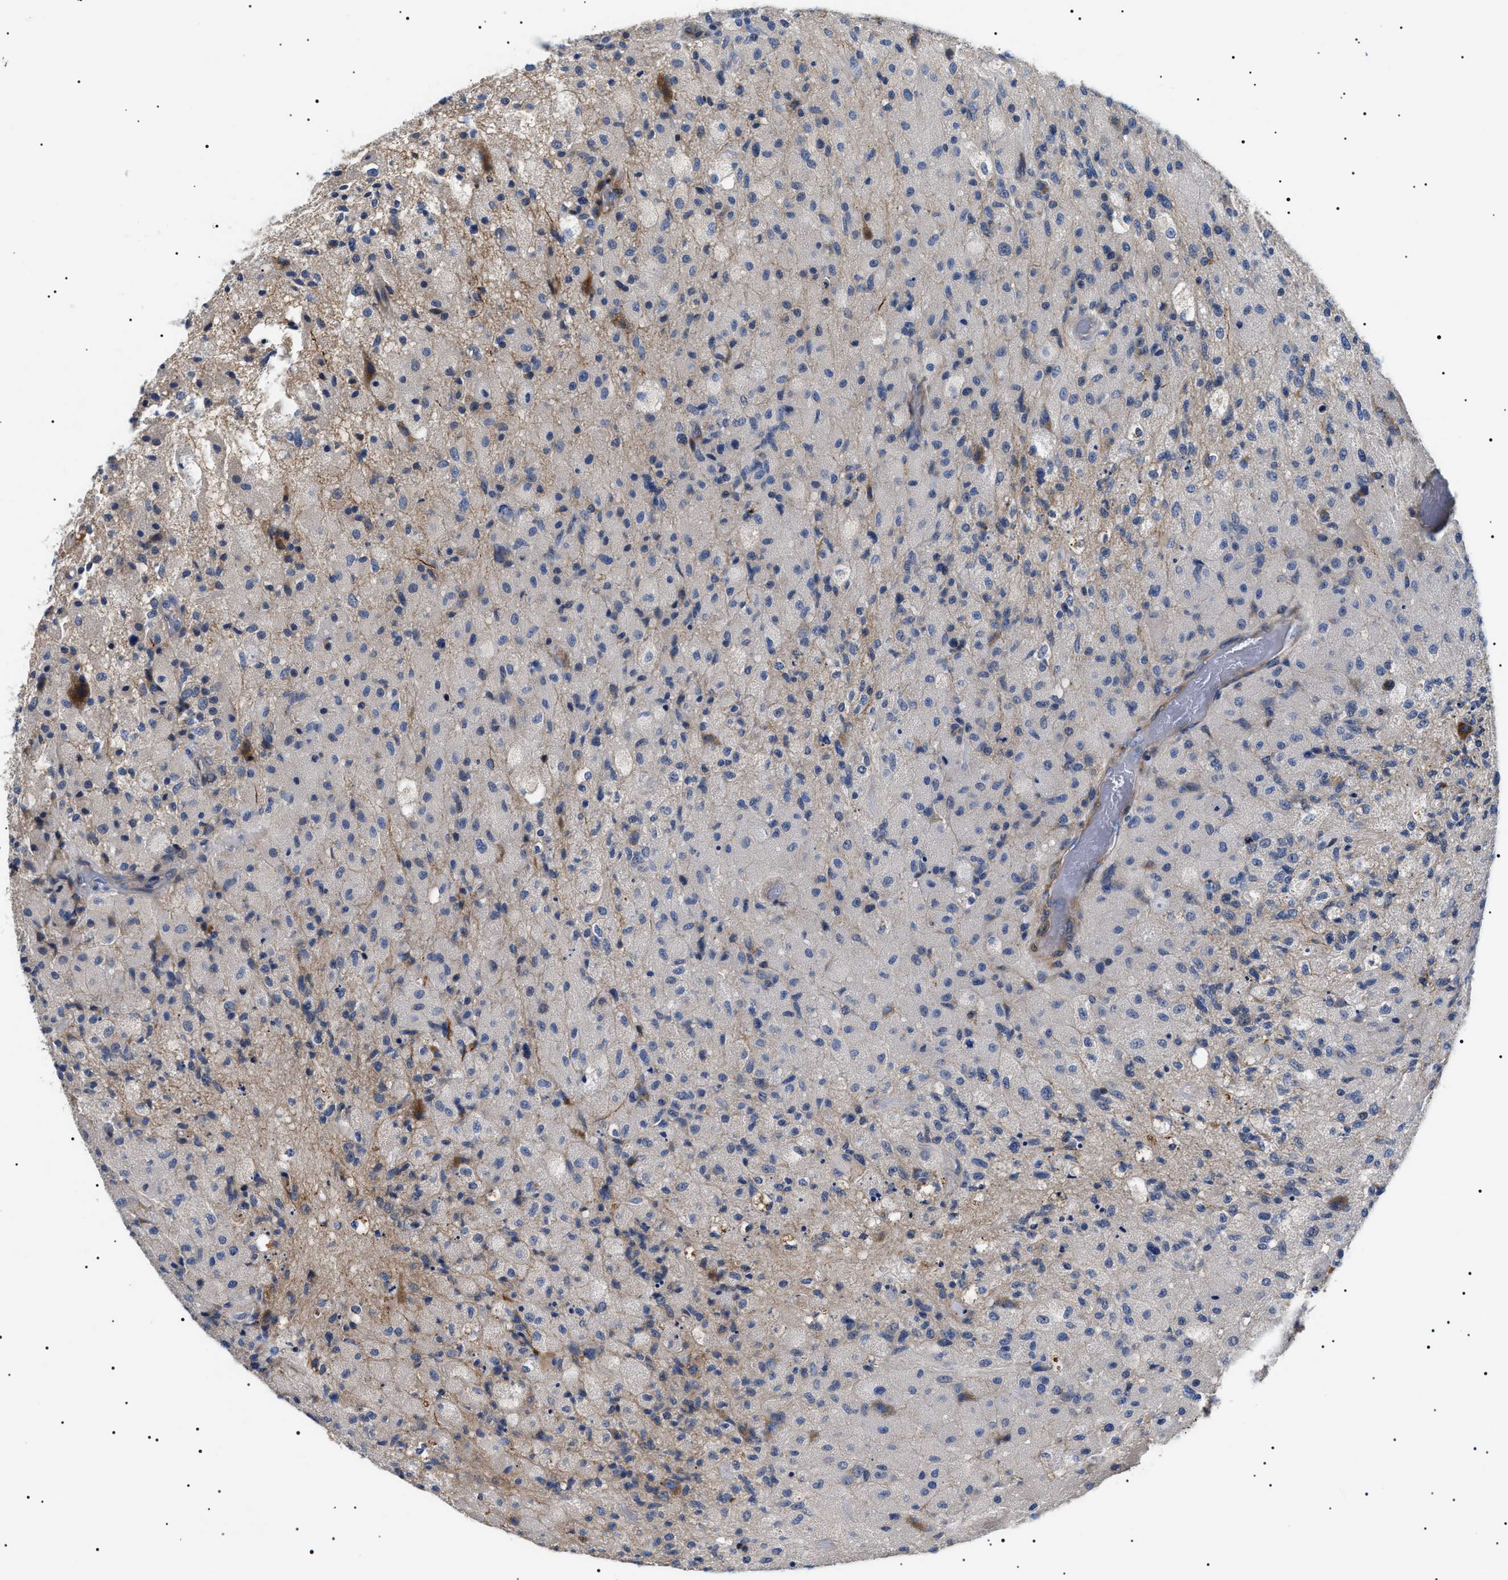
{"staining": {"intensity": "negative", "quantity": "none", "location": "none"}, "tissue": "glioma", "cell_type": "Tumor cells", "image_type": "cancer", "snomed": [{"axis": "morphology", "description": "Normal tissue, NOS"}, {"axis": "morphology", "description": "Glioma, malignant, High grade"}, {"axis": "topography", "description": "Cerebral cortex"}], "caption": "Immunohistochemistry of human malignant glioma (high-grade) shows no expression in tumor cells.", "gene": "TMEM222", "patient": {"sex": "male", "age": 77}}